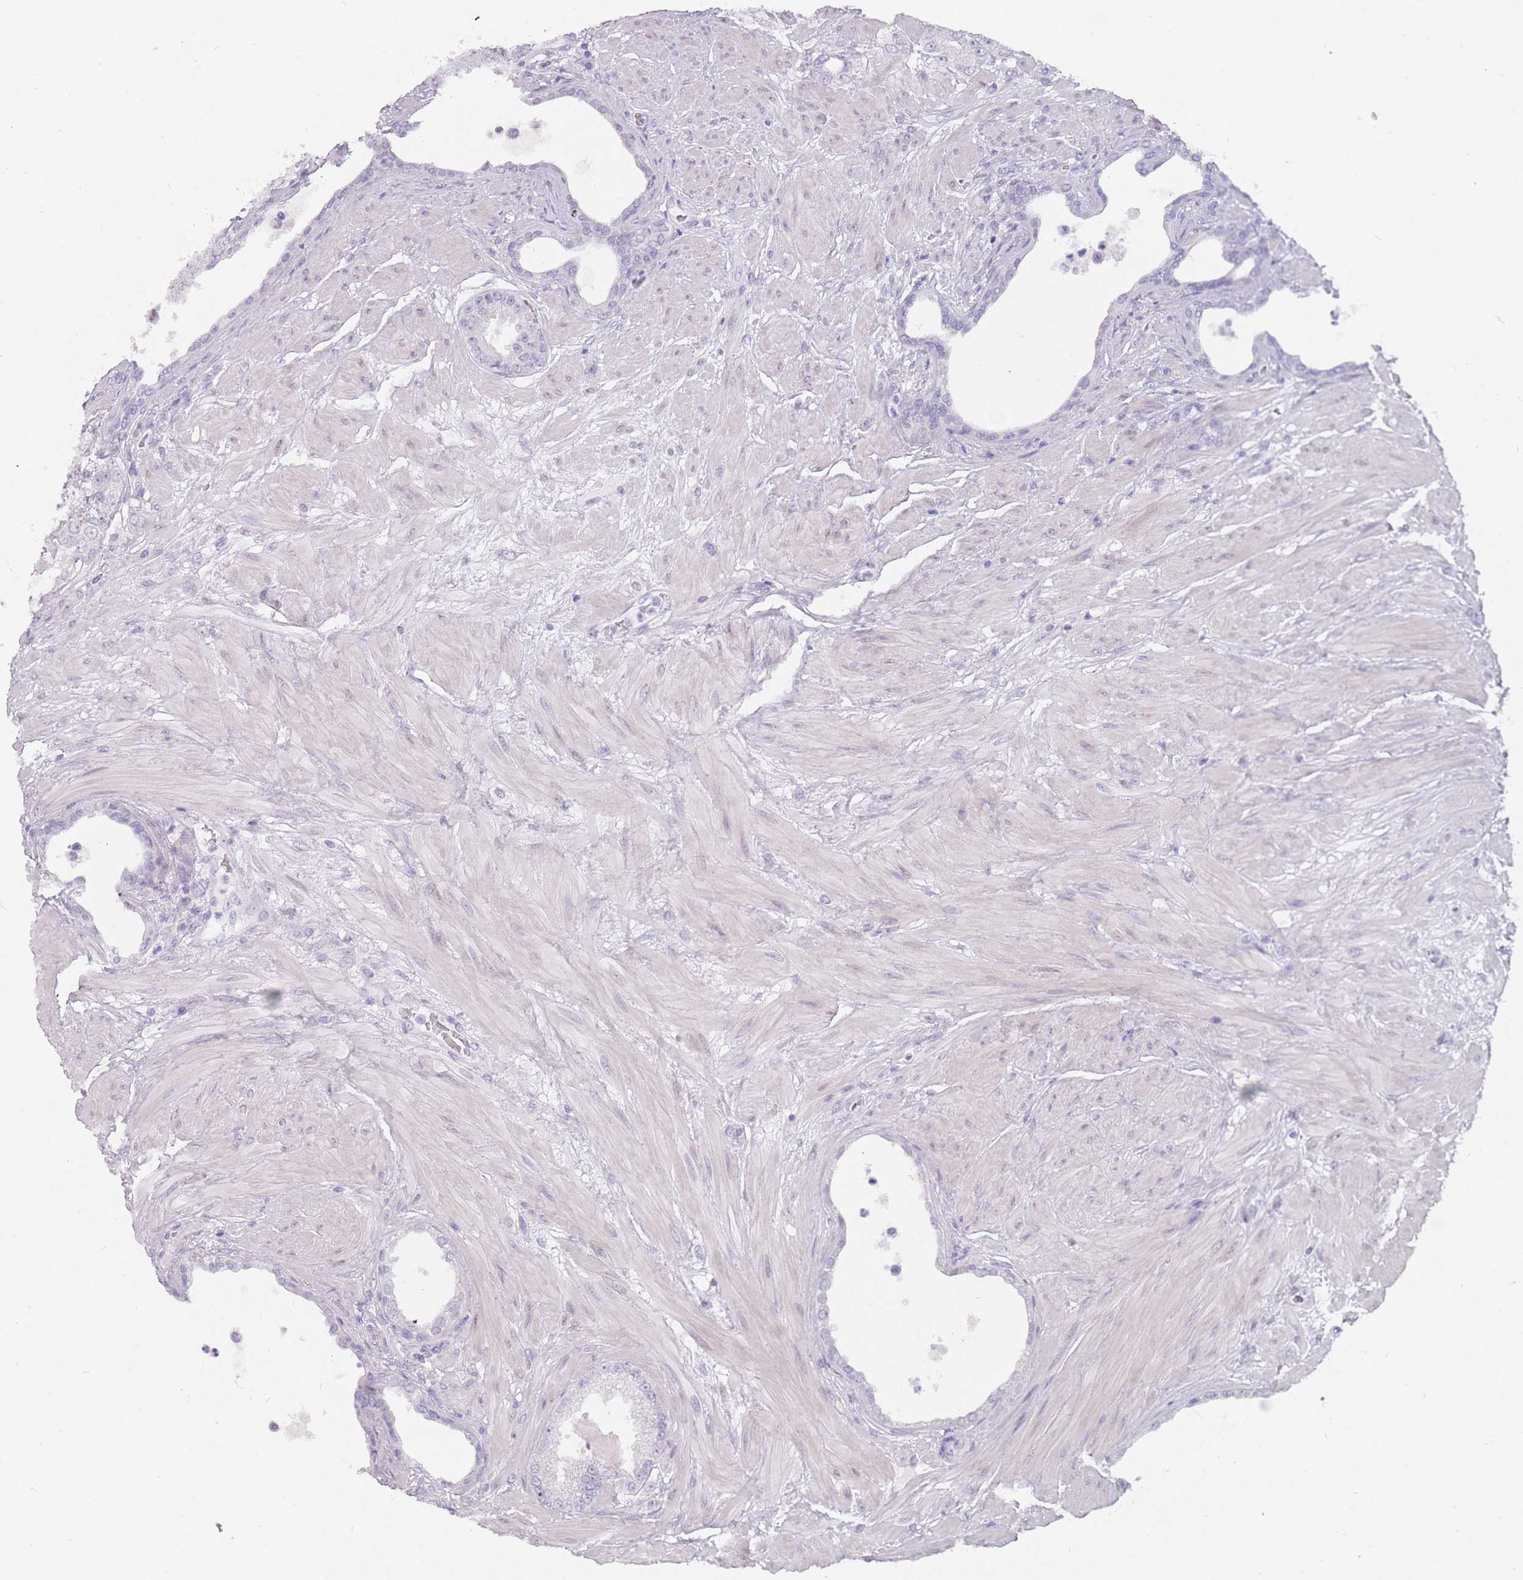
{"staining": {"intensity": "negative", "quantity": "none", "location": "none"}, "tissue": "prostate cancer", "cell_type": "Tumor cells", "image_type": "cancer", "snomed": [{"axis": "morphology", "description": "Adenocarcinoma, High grade"}, {"axis": "topography", "description": "Prostate"}], "caption": "DAB immunohistochemical staining of prostate adenocarcinoma (high-grade) demonstrates no significant positivity in tumor cells.", "gene": "DDX4", "patient": {"sex": "male", "age": 68}}